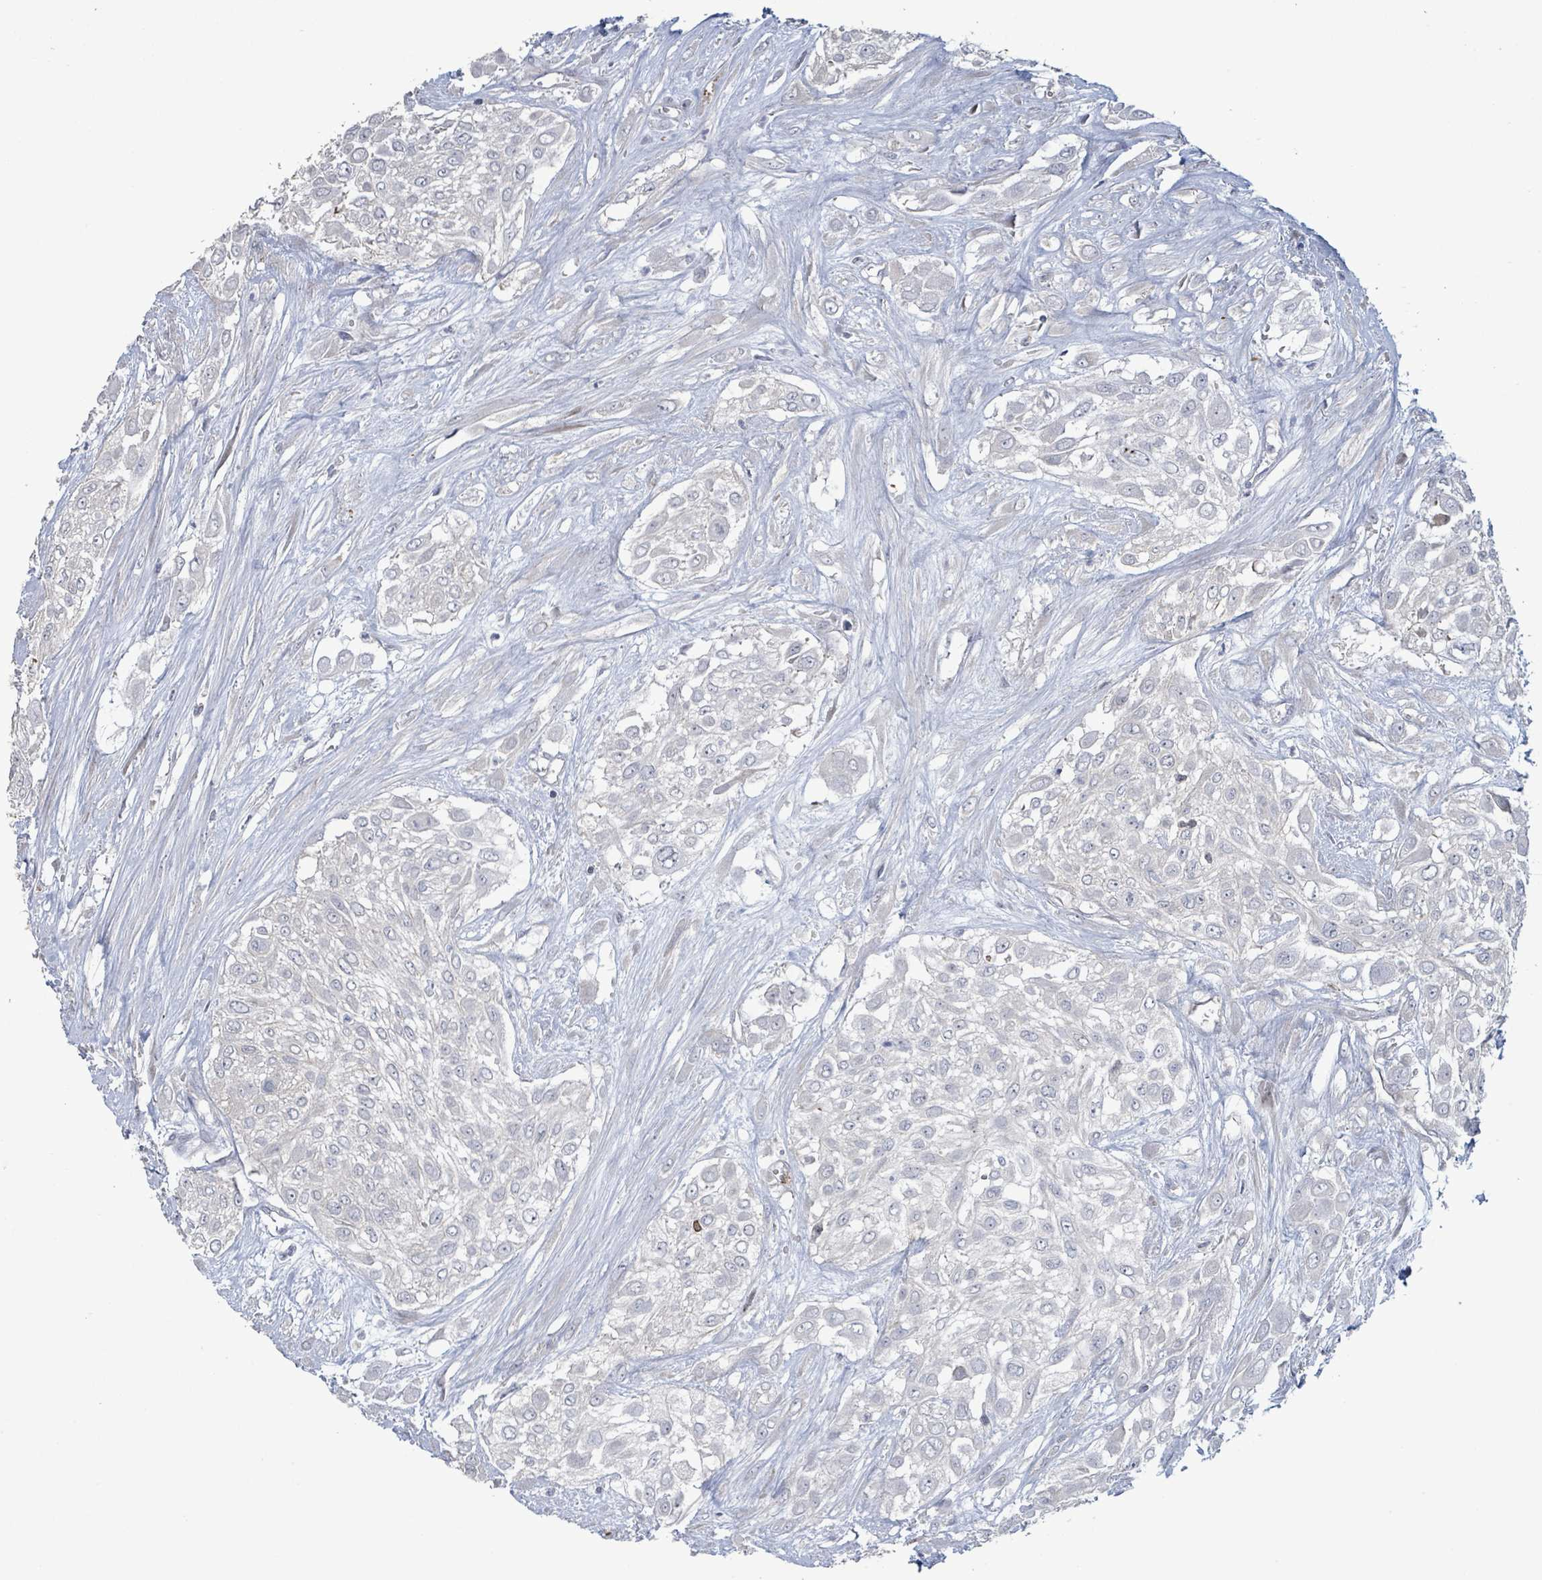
{"staining": {"intensity": "negative", "quantity": "none", "location": "none"}, "tissue": "urothelial cancer", "cell_type": "Tumor cells", "image_type": "cancer", "snomed": [{"axis": "morphology", "description": "Urothelial carcinoma, High grade"}, {"axis": "topography", "description": "Urinary bladder"}], "caption": "Immunohistochemistry photomicrograph of human urothelial carcinoma (high-grade) stained for a protein (brown), which demonstrates no staining in tumor cells.", "gene": "LILRA4", "patient": {"sex": "male", "age": 57}}